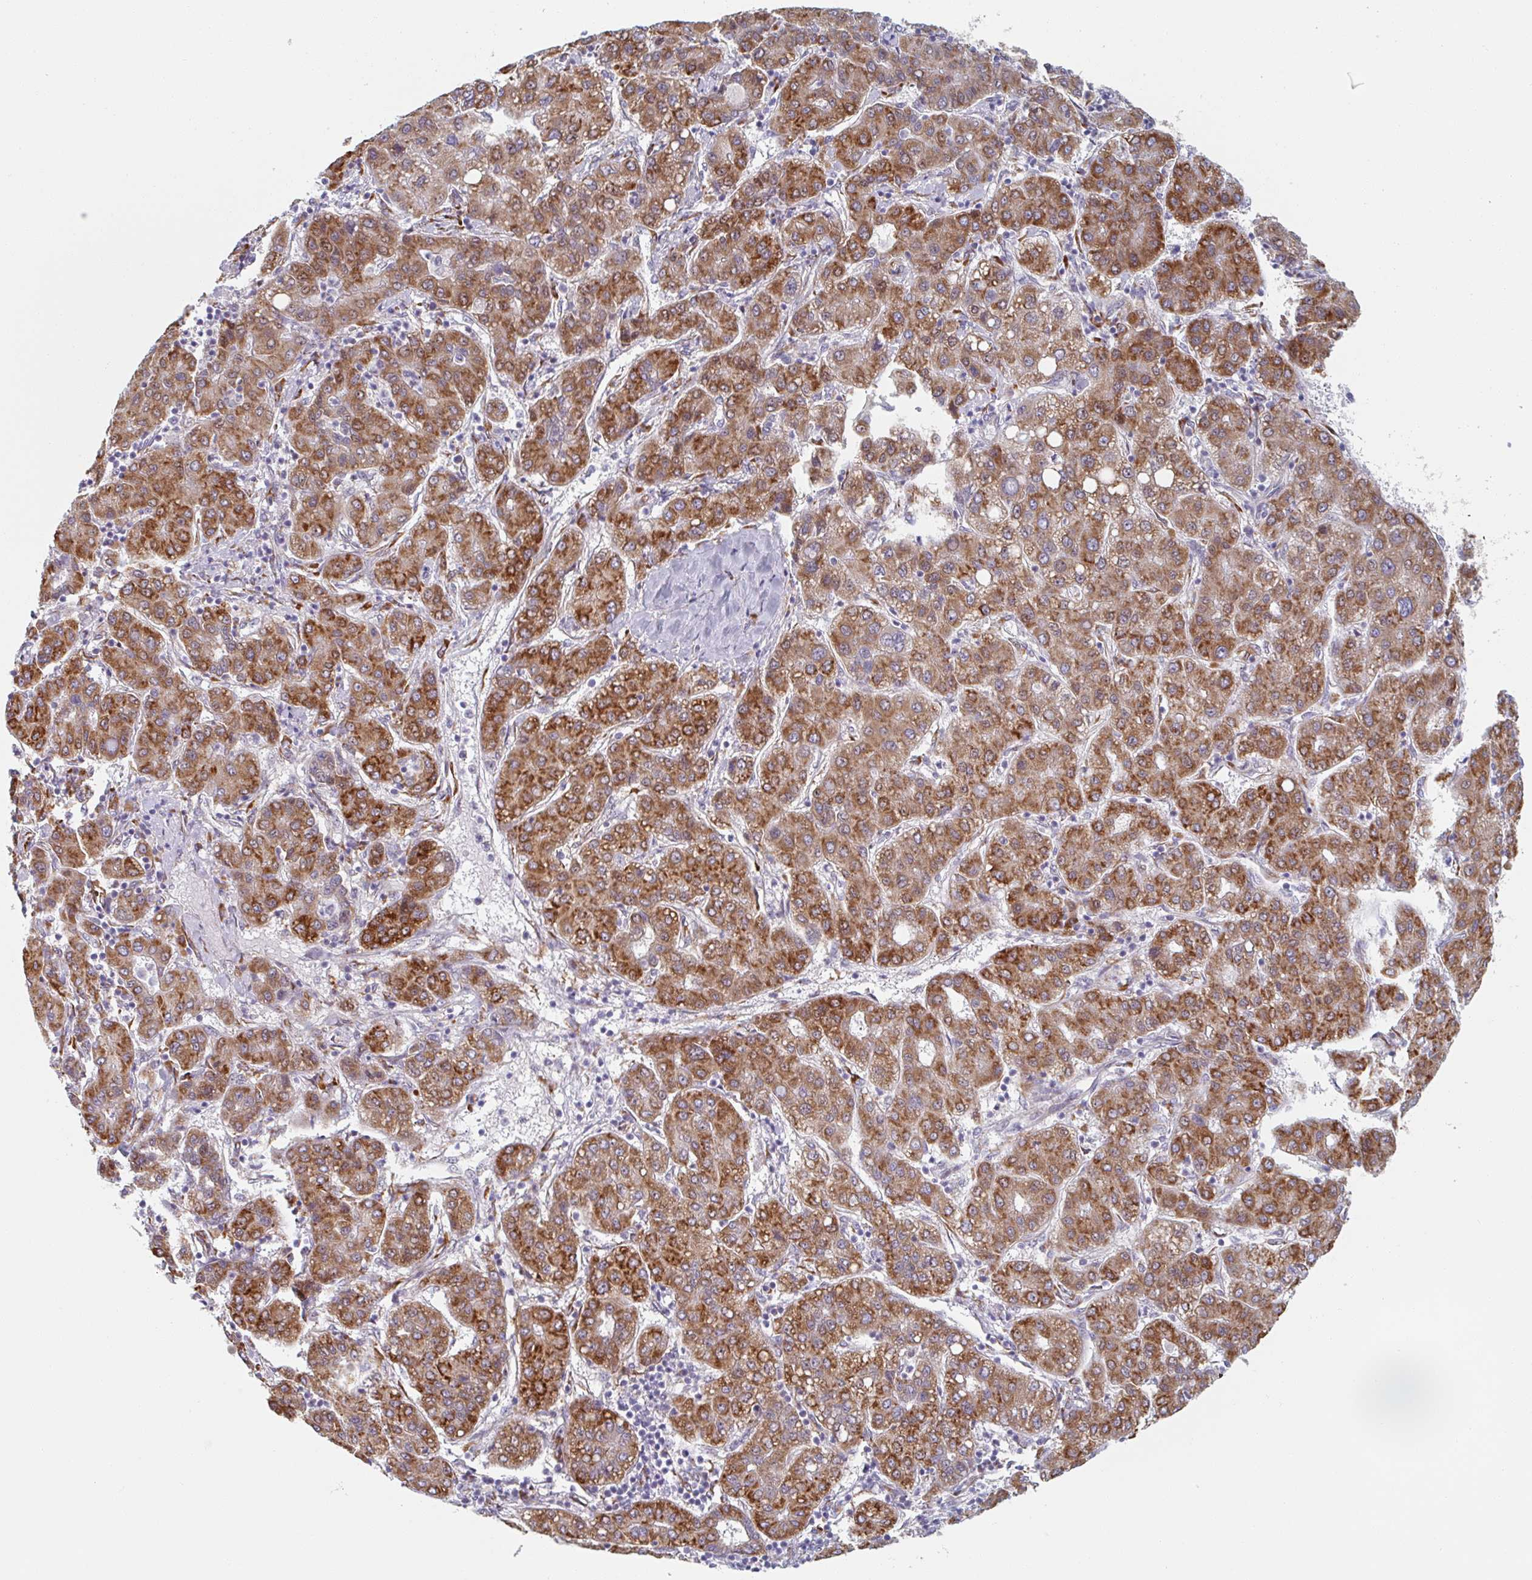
{"staining": {"intensity": "strong", "quantity": ">75%", "location": "cytoplasmic/membranous"}, "tissue": "liver cancer", "cell_type": "Tumor cells", "image_type": "cancer", "snomed": [{"axis": "morphology", "description": "Carcinoma, Hepatocellular, NOS"}, {"axis": "topography", "description": "Liver"}], "caption": "The image demonstrates a brown stain indicating the presence of a protein in the cytoplasmic/membranous of tumor cells in liver hepatocellular carcinoma.", "gene": "TRAPPC10", "patient": {"sex": "male", "age": 65}}